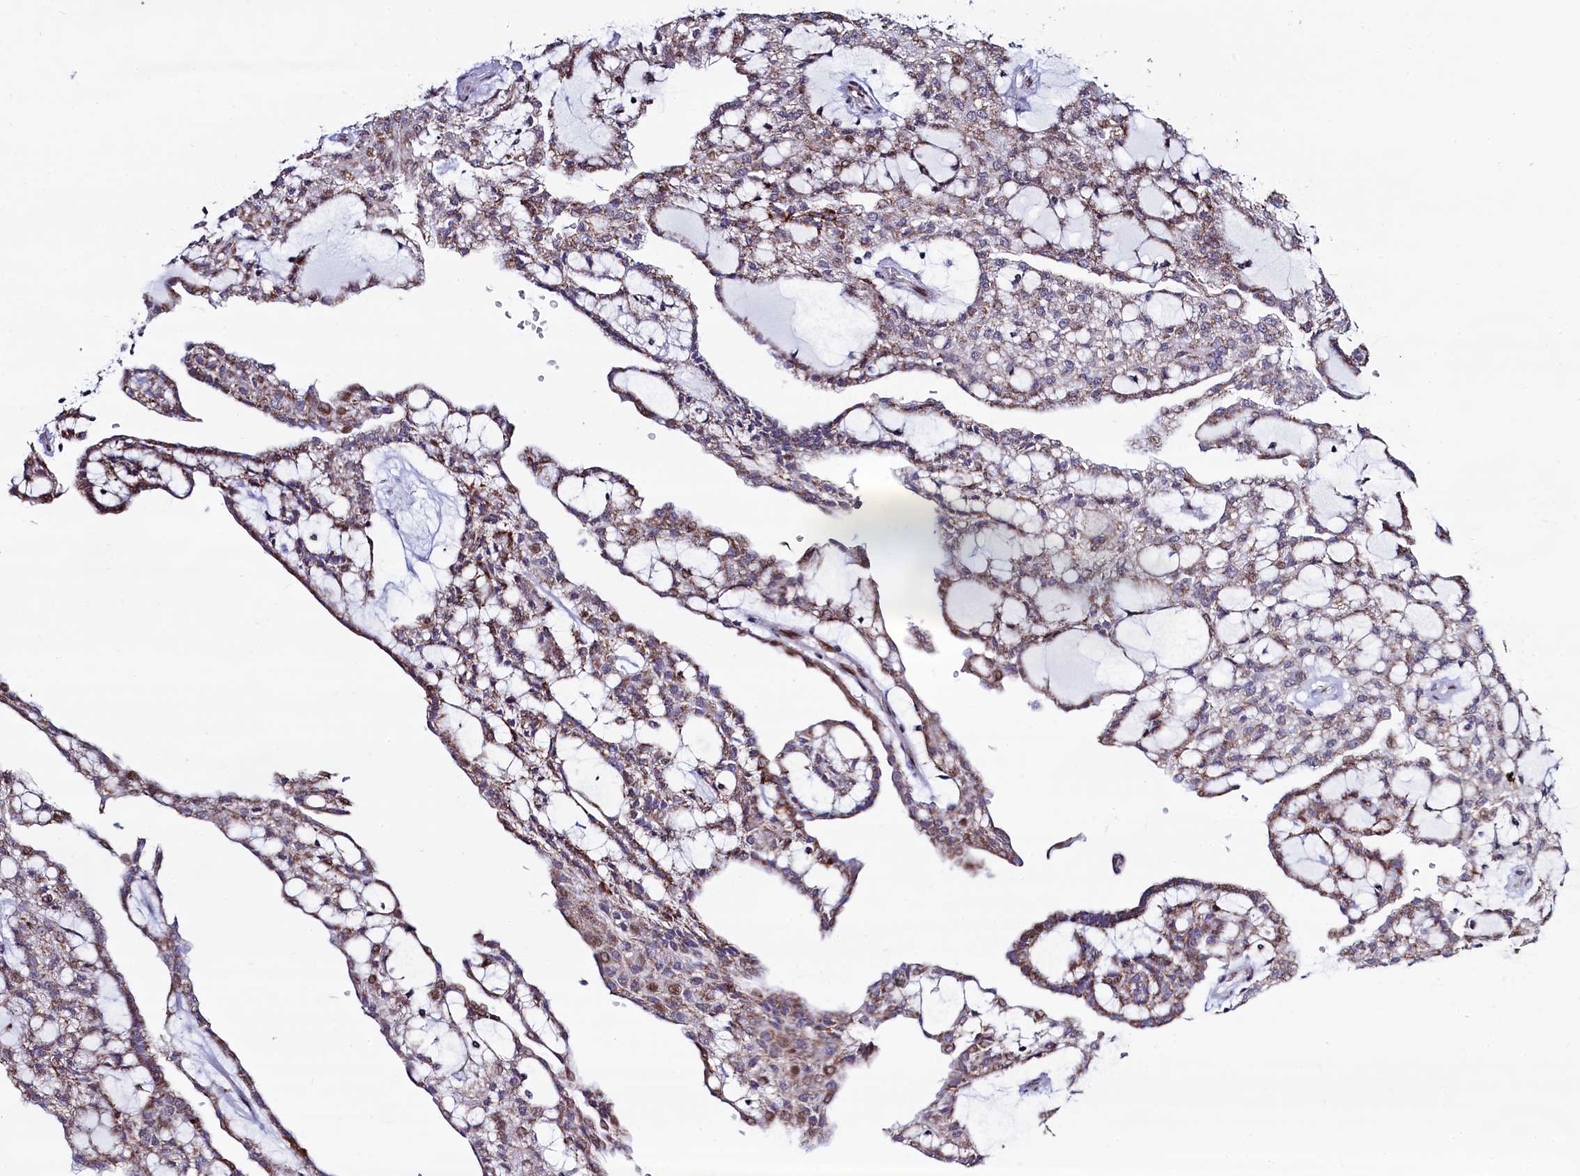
{"staining": {"intensity": "moderate", "quantity": ">75%", "location": "cytoplasmic/membranous"}, "tissue": "renal cancer", "cell_type": "Tumor cells", "image_type": "cancer", "snomed": [{"axis": "morphology", "description": "Adenocarcinoma, NOS"}, {"axis": "topography", "description": "Kidney"}], "caption": "The image shows staining of renal cancer (adenocarcinoma), revealing moderate cytoplasmic/membranous protein positivity (brown color) within tumor cells. (Brightfield microscopy of DAB IHC at high magnification).", "gene": "HDGFL3", "patient": {"sex": "male", "age": 63}}